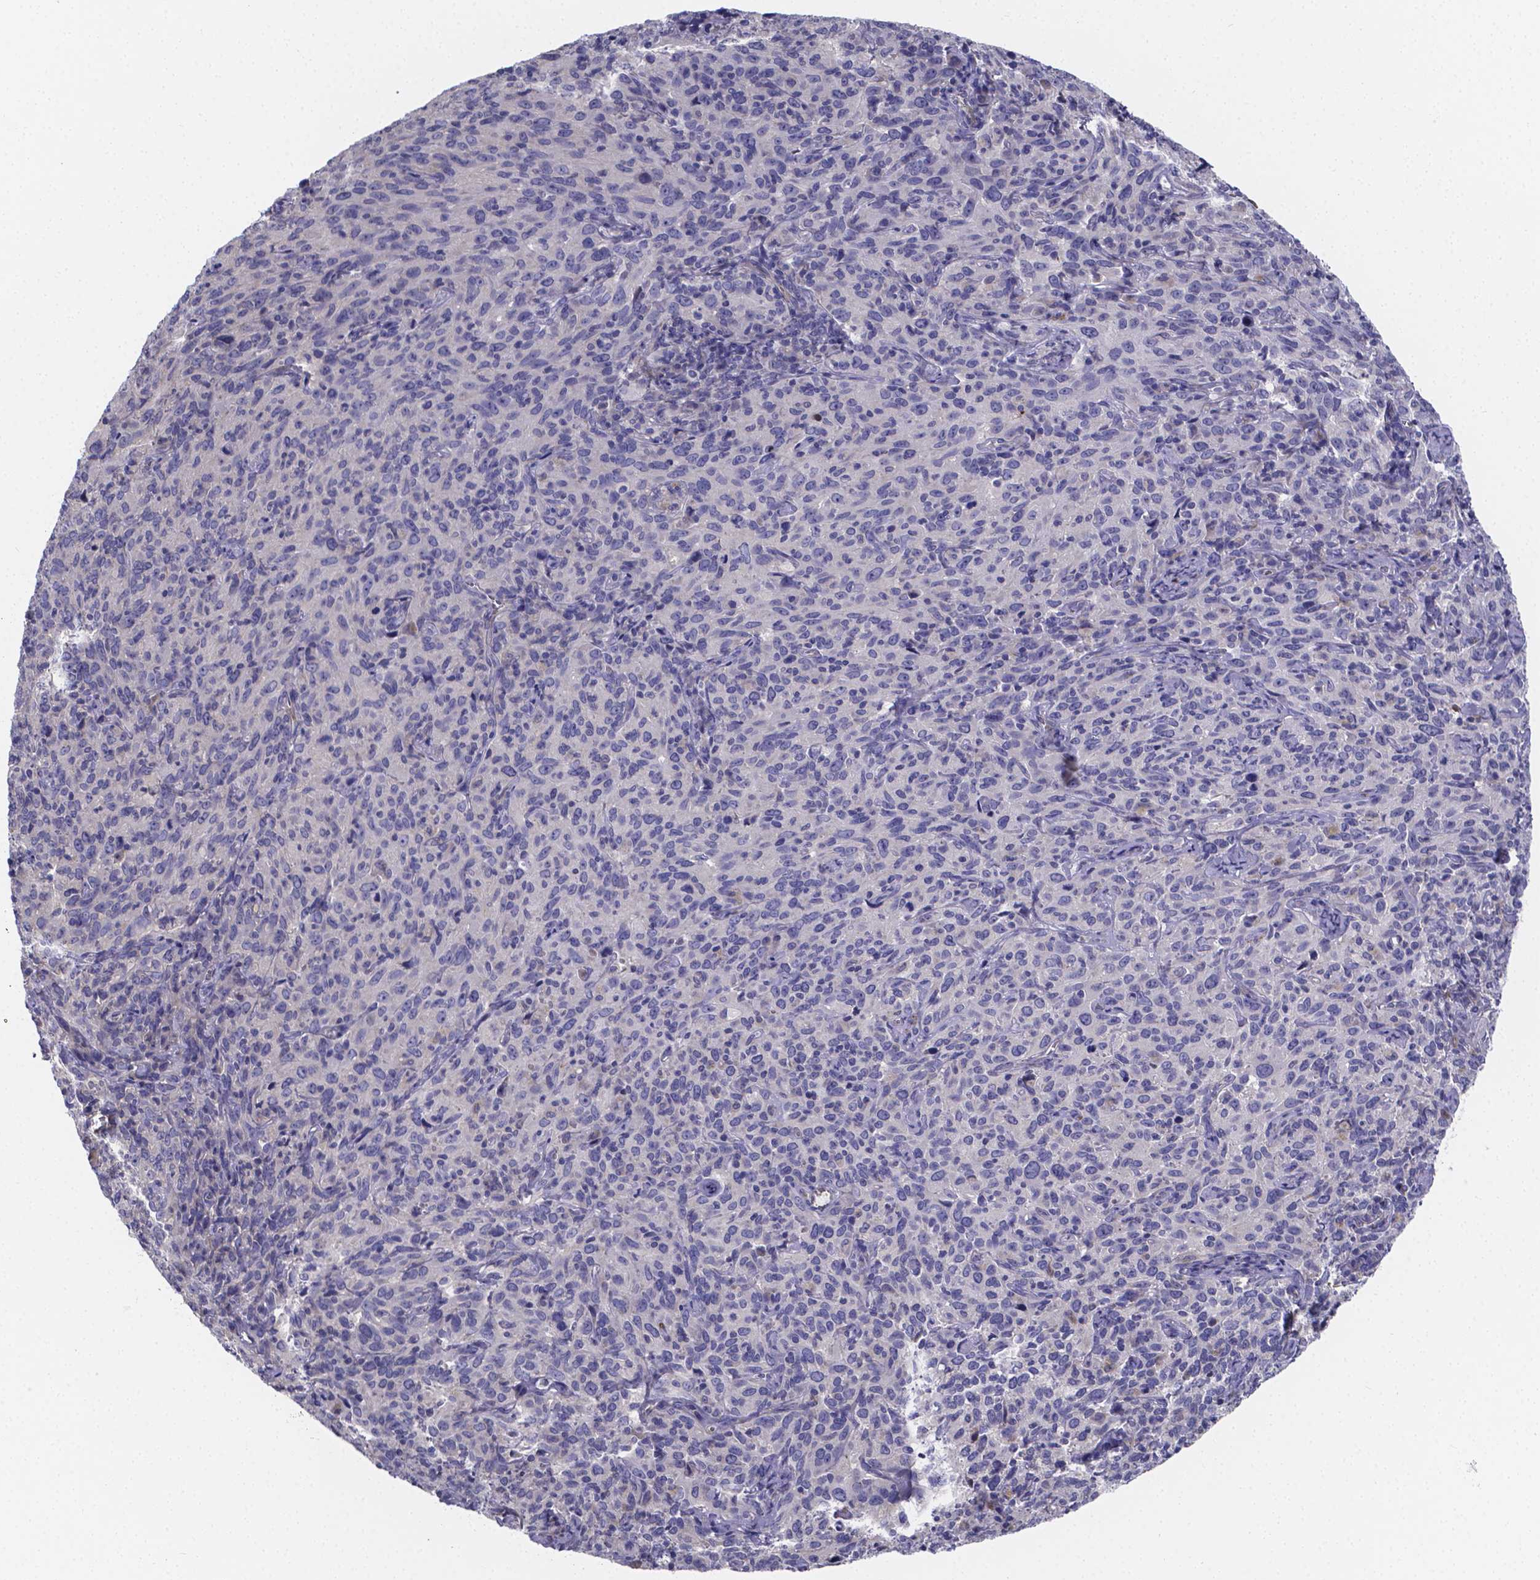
{"staining": {"intensity": "negative", "quantity": "none", "location": "none"}, "tissue": "cervical cancer", "cell_type": "Tumor cells", "image_type": "cancer", "snomed": [{"axis": "morphology", "description": "Squamous cell carcinoma, NOS"}, {"axis": "topography", "description": "Cervix"}], "caption": "Tumor cells show no significant protein positivity in squamous cell carcinoma (cervical).", "gene": "SFRP4", "patient": {"sex": "female", "age": 51}}